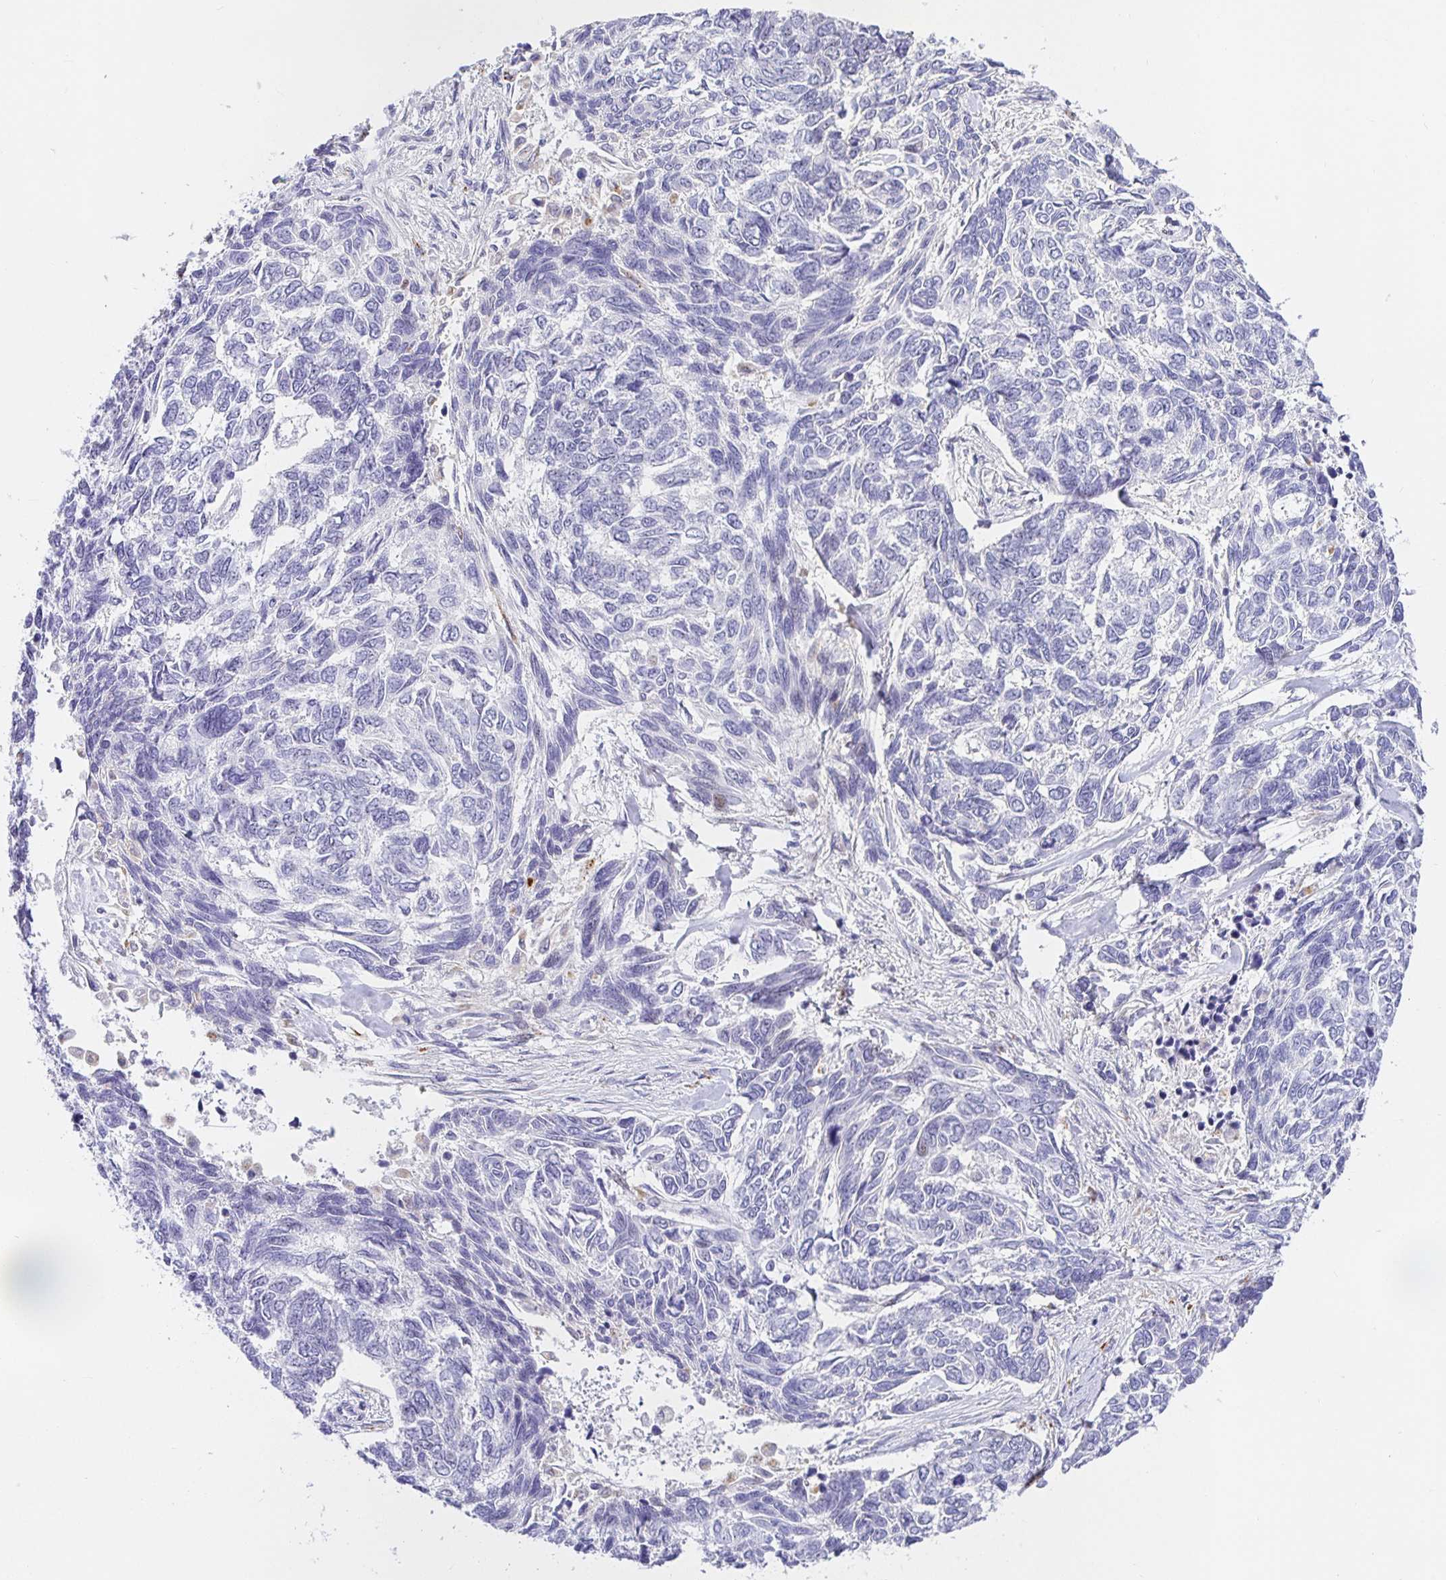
{"staining": {"intensity": "negative", "quantity": "none", "location": "none"}, "tissue": "skin cancer", "cell_type": "Tumor cells", "image_type": "cancer", "snomed": [{"axis": "morphology", "description": "Basal cell carcinoma"}, {"axis": "topography", "description": "Skin"}], "caption": "A photomicrograph of human skin cancer is negative for staining in tumor cells. (DAB IHC, high magnification).", "gene": "KBTBD13", "patient": {"sex": "female", "age": 65}}